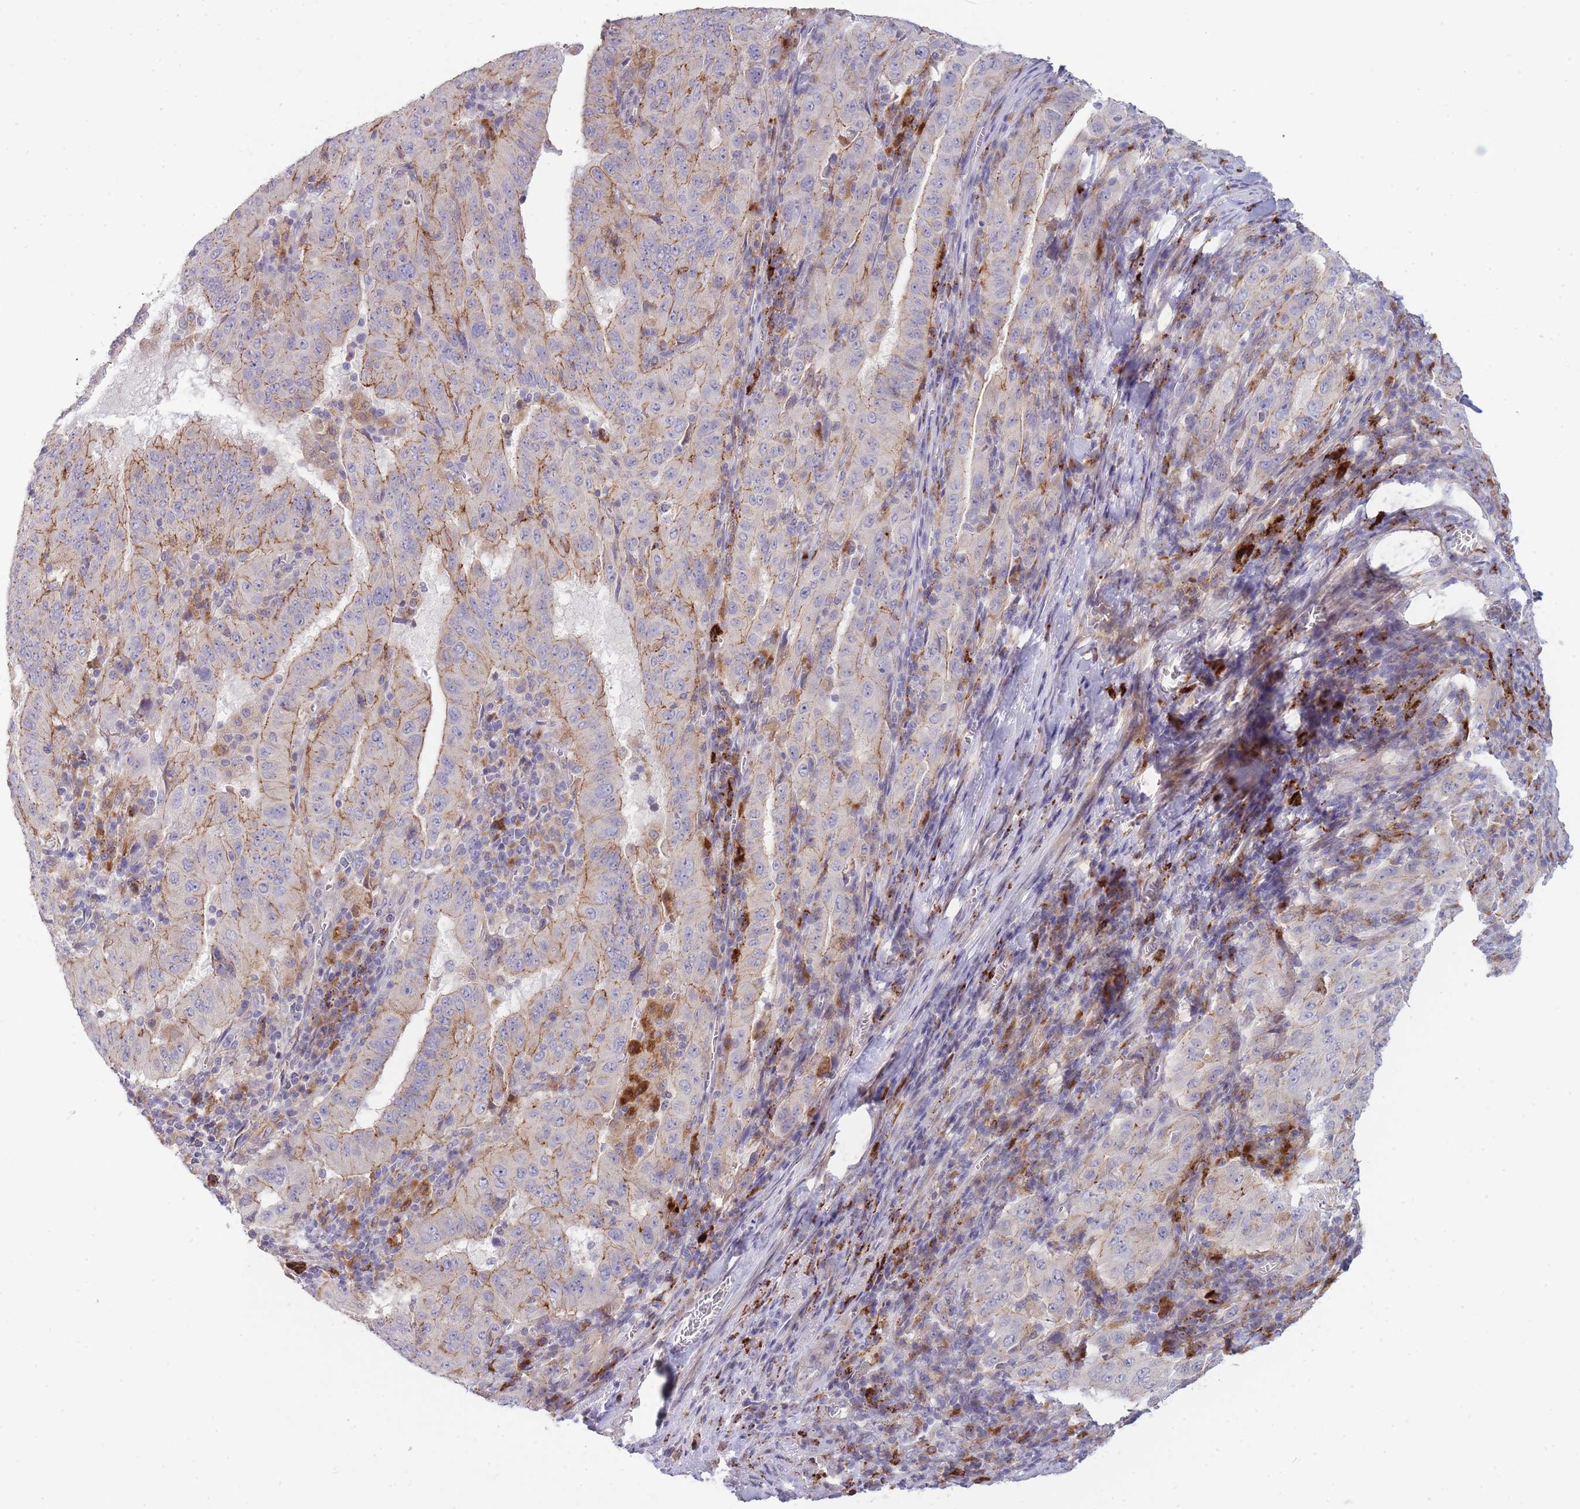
{"staining": {"intensity": "weak", "quantity": "<25%", "location": "cytoplasmic/membranous"}, "tissue": "pancreatic cancer", "cell_type": "Tumor cells", "image_type": "cancer", "snomed": [{"axis": "morphology", "description": "Adenocarcinoma, NOS"}, {"axis": "topography", "description": "Pancreas"}], "caption": "Immunohistochemistry image of human pancreatic adenocarcinoma stained for a protein (brown), which reveals no staining in tumor cells.", "gene": "TRIM61", "patient": {"sex": "male", "age": 63}}